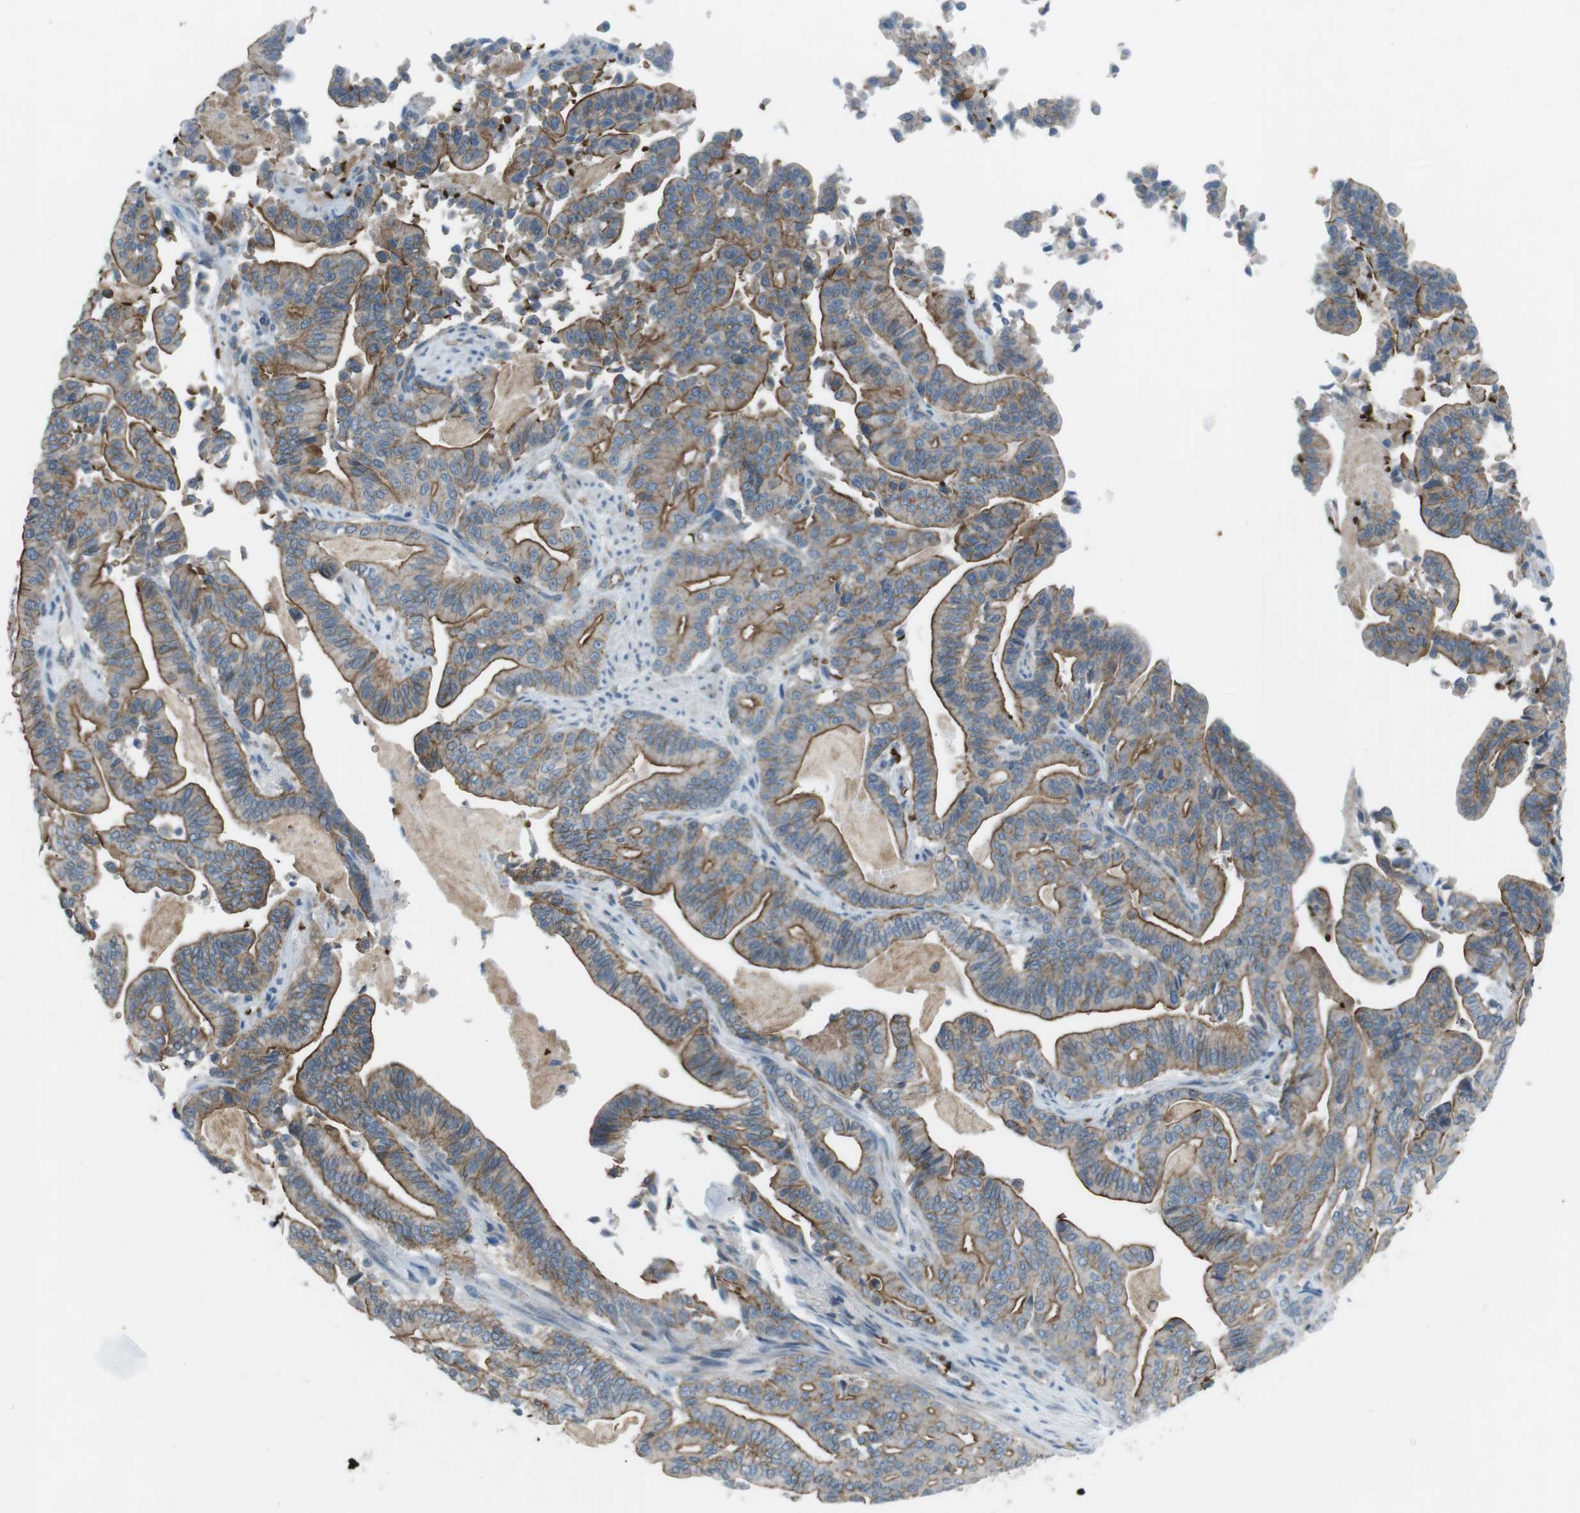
{"staining": {"intensity": "moderate", "quantity": ">75%", "location": "cytoplasmic/membranous"}, "tissue": "pancreatic cancer", "cell_type": "Tumor cells", "image_type": "cancer", "snomed": [{"axis": "morphology", "description": "Normal tissue, NOS"}, {"axis": "morphology", "description": "Adenocarcinoma, NOS"}, {"axis": "topography", "description": "Pancreas"}], "caption": "The histopathology image exhibits a brown stain indicating the presence of a protein in the cytoplasmic/membranous of tumor cells in pancreatic cancer (adenocarcinoma). The protein of interest is shown in brown color, while the nuclei are stained blue.", "gene": "SPTA1", "patient": {"sex": "male", "age": 63}}